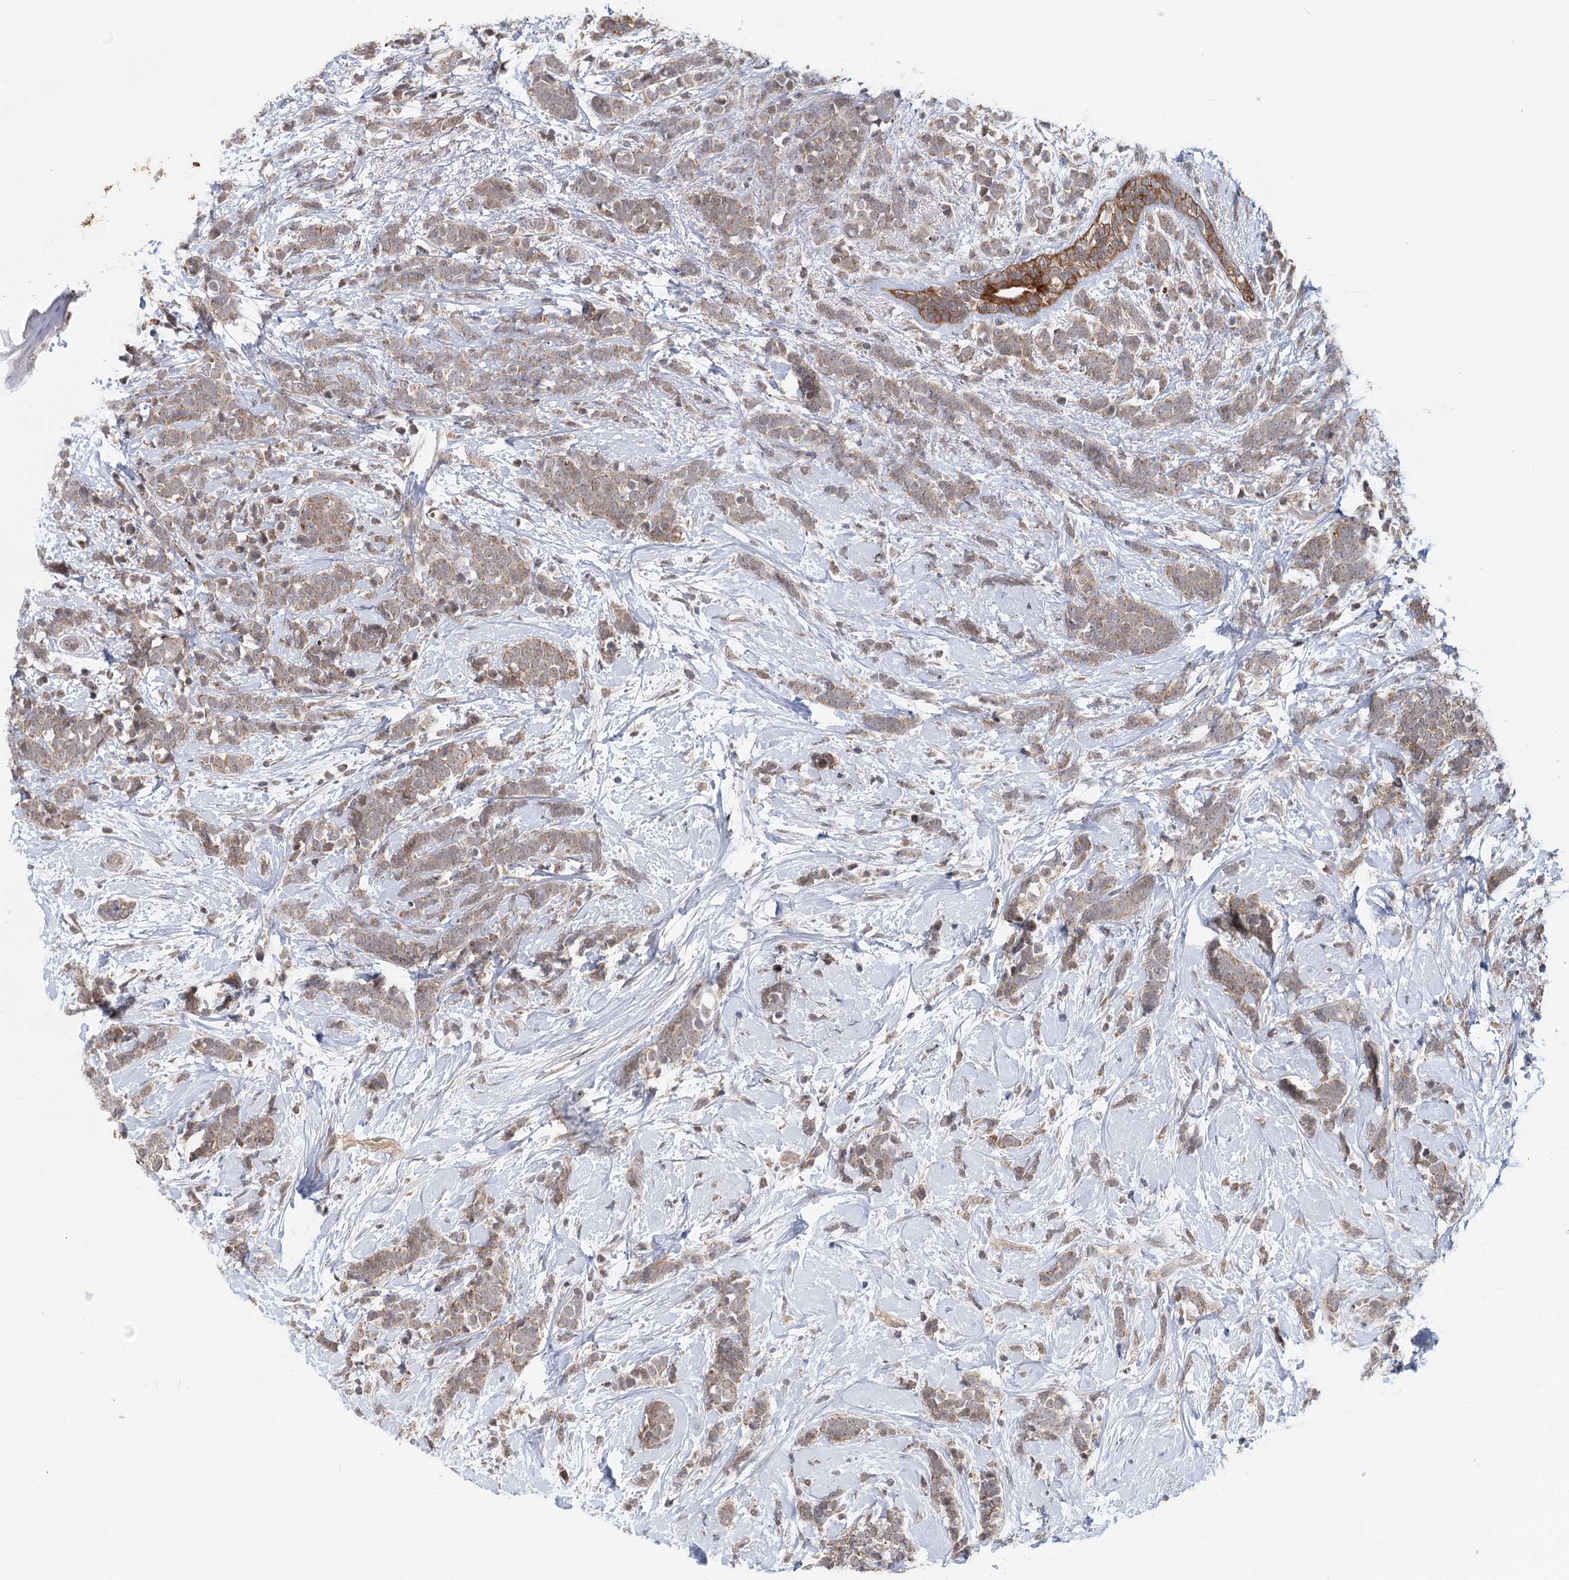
{"staining": {"intensity": "weak", "quantity": ">75%", "location": "cytoplasmic/membranous"}, "tissue": "breast cancer", "cell_type": "Tumor cells", "image_type": "cancer", "snomed": [{"axis": "morphology", "description": "Lobular carcinoma"}, {"axis": "topography", "description": "Breast"}], "caption": "Brown immunohistochemical staining in lobular carcinoma (breast) displays weak cytoplasmic/membranous expression in about >75% of tumor cells.", "gene": "AP3B1", "patient": {"sex": "female", "age": 58}}